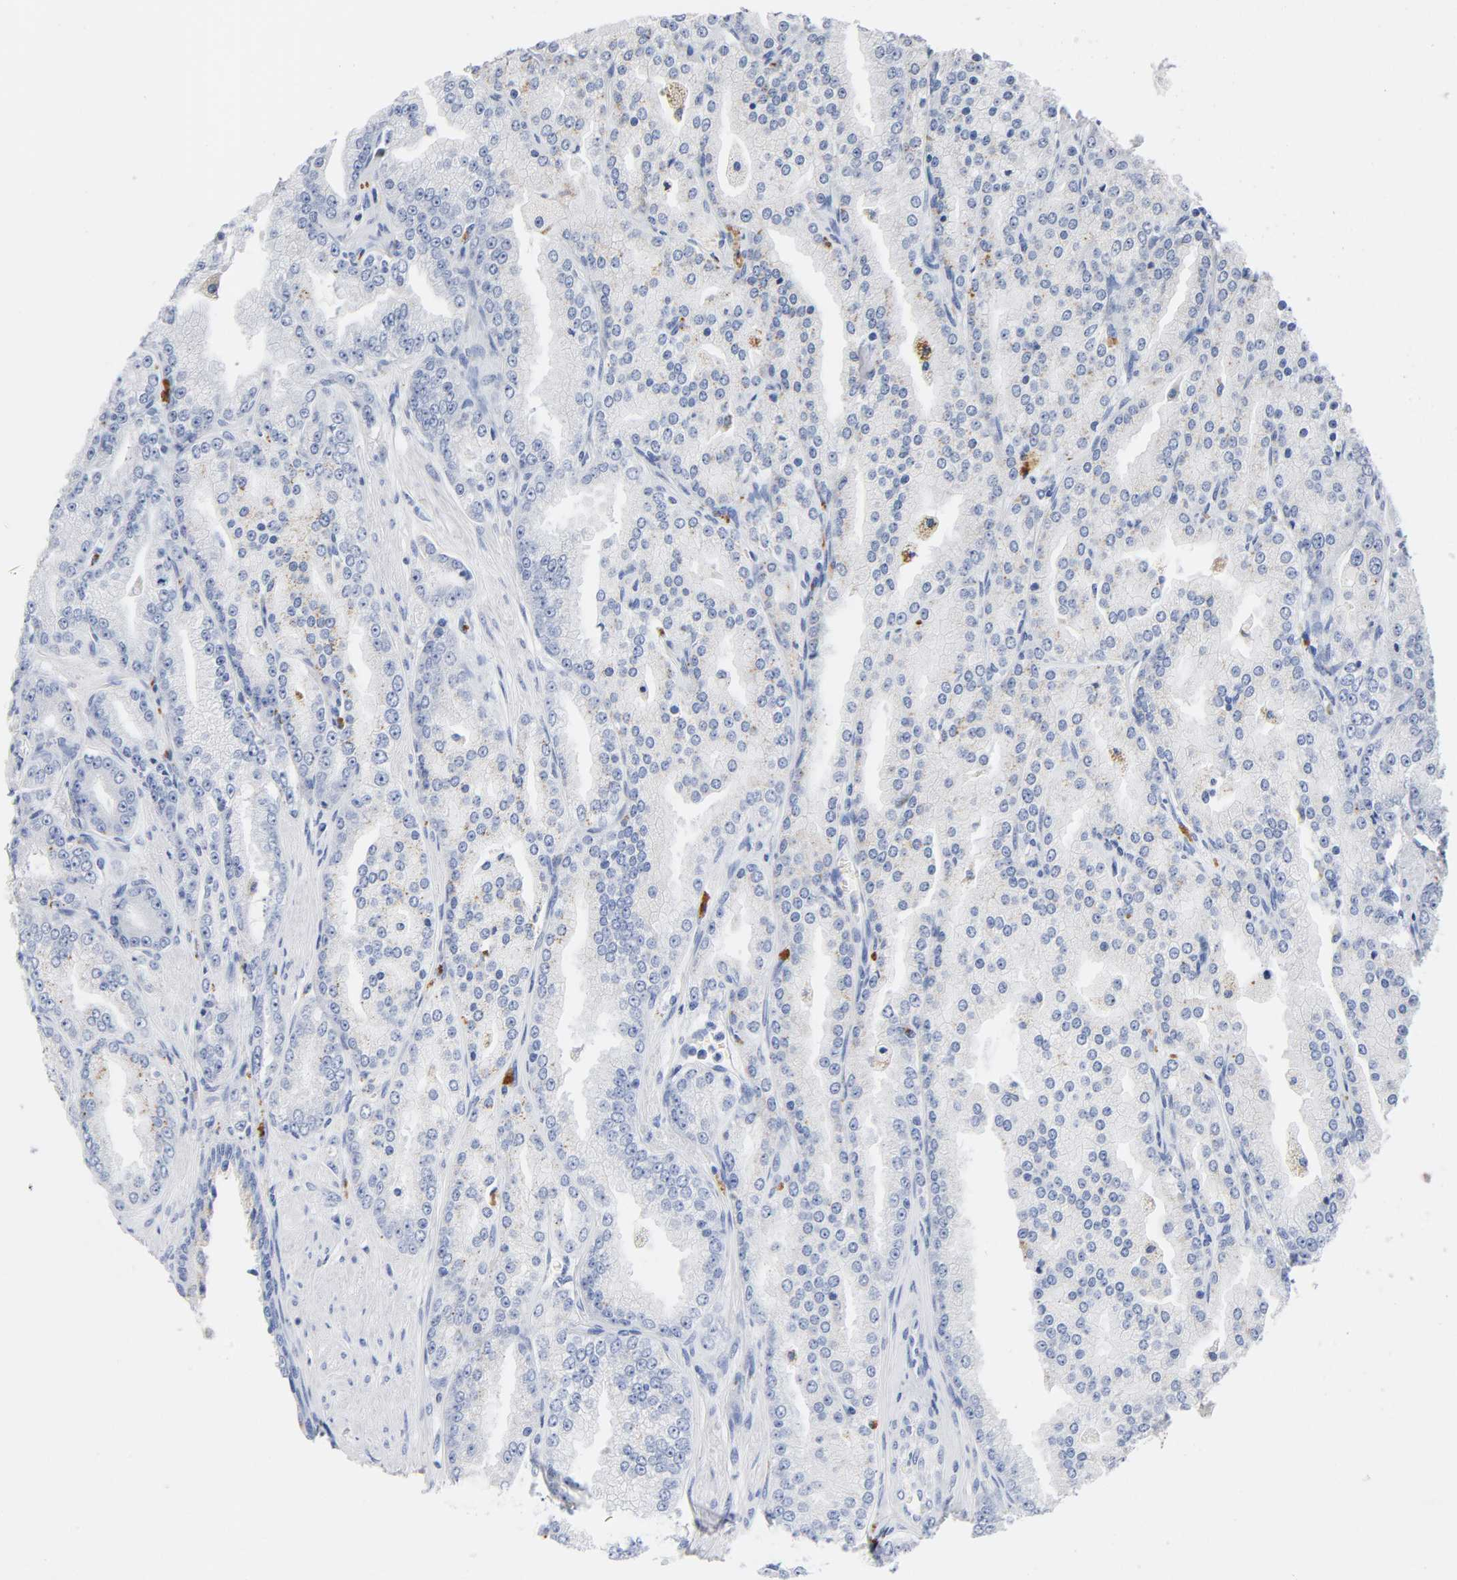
{"staining": {"intensity": "moderate", "quantity": "25%-75%", "location": "cytoplasmic/membranous"}, "tissue": "prostate cancer", "cell_type": "Tumor cells", "image_type": "cancer", "snomed": [{"axis": "morphology", "description": "Adenocarcinoma, High grade"}, {"axis": "topography", "description": "Prostate"}], "caption": "Prostate cancer stained with immunohistochemistry reveals moderate cytoplasmic/membranous expression in about 25%-75% of tumor cells.", "gene": "PLP1", "patient": {"sex": "male", "age": 61}}